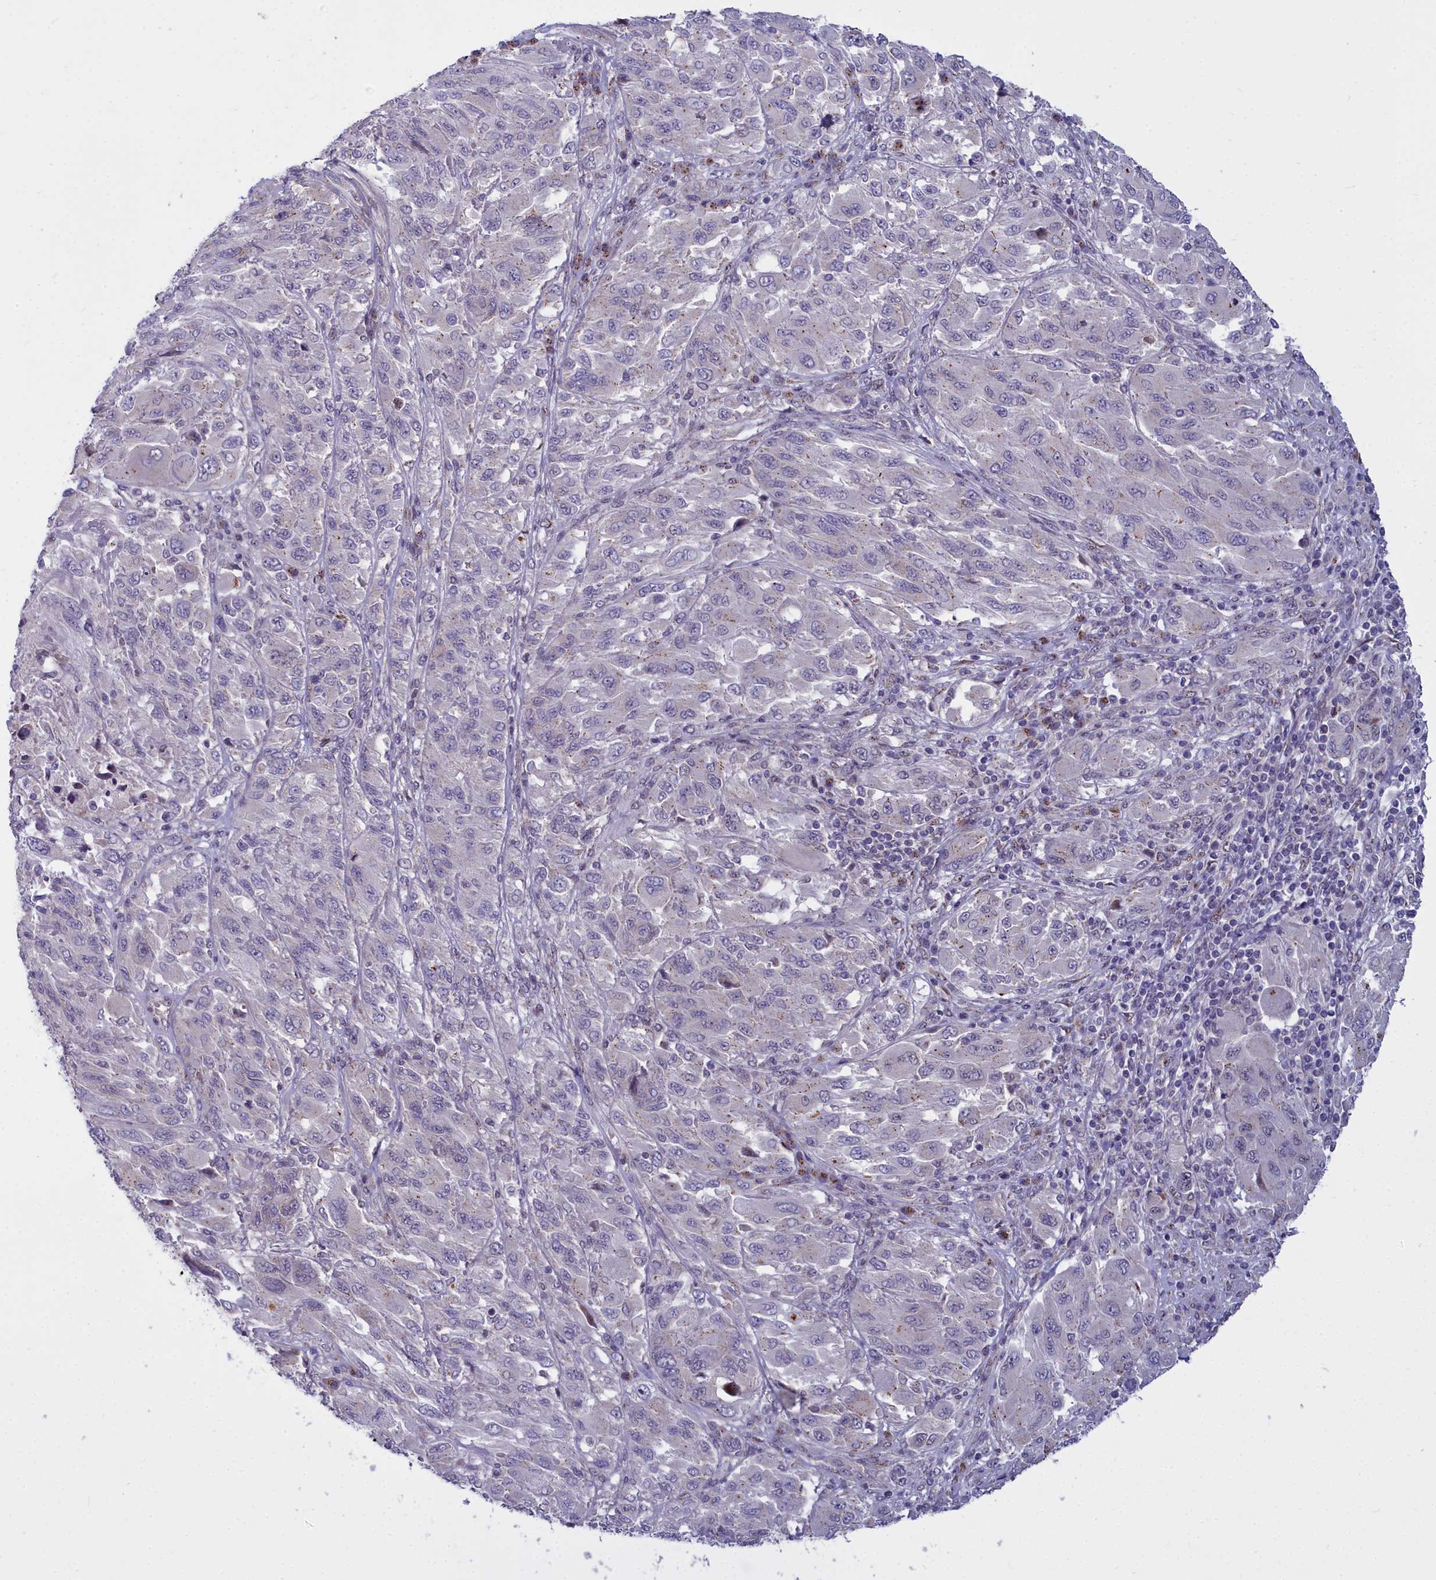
{"staining": {"intensity": "negative", "quantity": "none", "location": "none"}, "tissue": "melanoma", "cell_type": "Tumor cells", "image_type": "cancer", "snomed": [{"axis": "morphology", "description": "Malignant melanoma, NOS"}, {"axis": "topography", "description": "Skin"}], "caption": "Immunohistochemistry of human melanoma demonstrates no staining in tumor cells.", "gene": "WDPCP", "patient": {"sex": "female", "age": 91}}